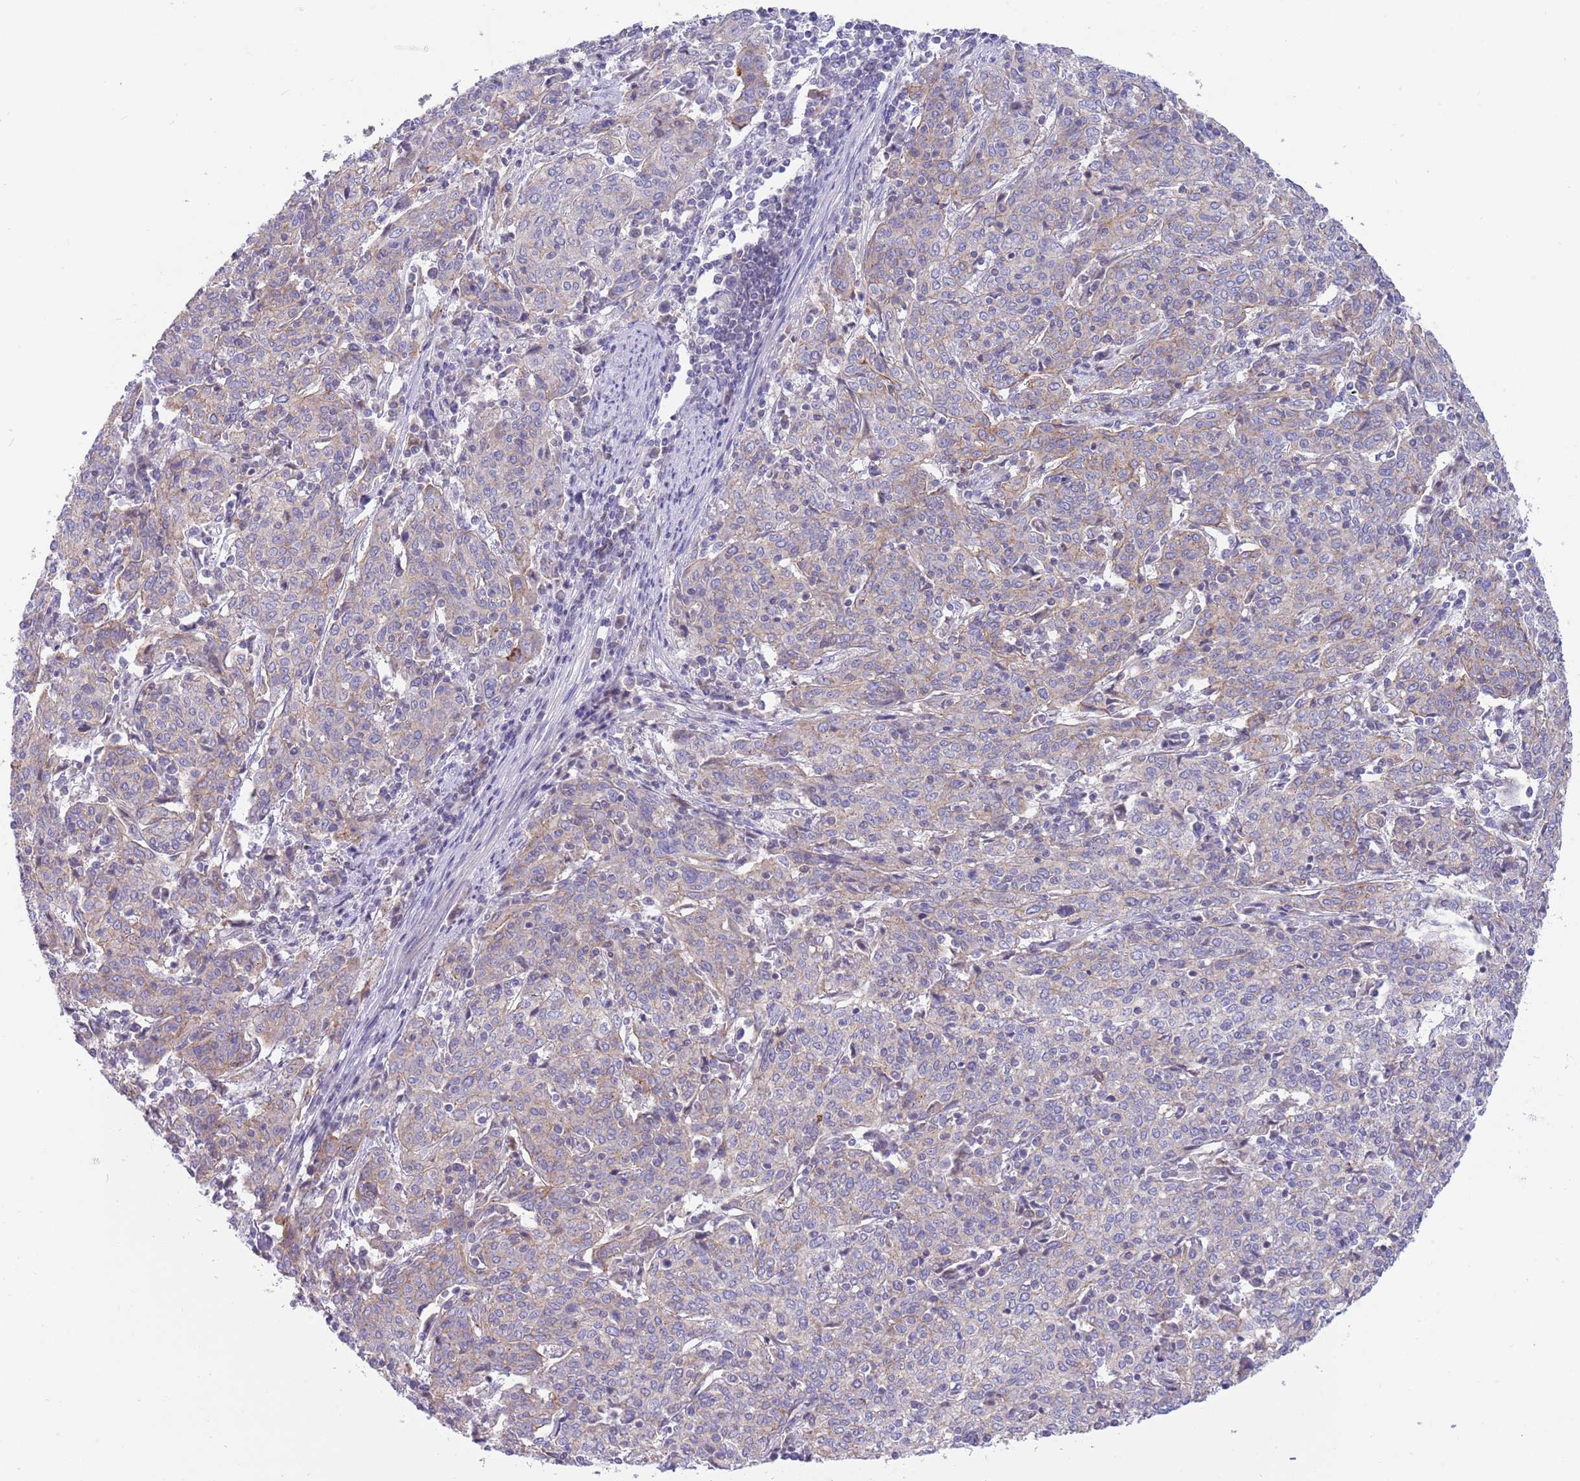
{"staining": {"intensity": "weak", "quantity": "25%-75%", "location": "cytoplasmic/membranous"}, "tissue": "cervical cancer", "cell_type": "Tumor cells", "image_type": "cancer", "snomed": [{"axis": "morphology", "description": "Squamous cell carcinoma, NOS"}, {"axis": "topography", "description": "Cervix"}], "caption": "Cervical cancer was stained to show a protein in brown. There is low levels of weak cytoplasmic/membranous expression in approximately 25%-75% of tumor cells.", "gene": "DDHD1", "patient": {"sex": "female", "age": 67}}